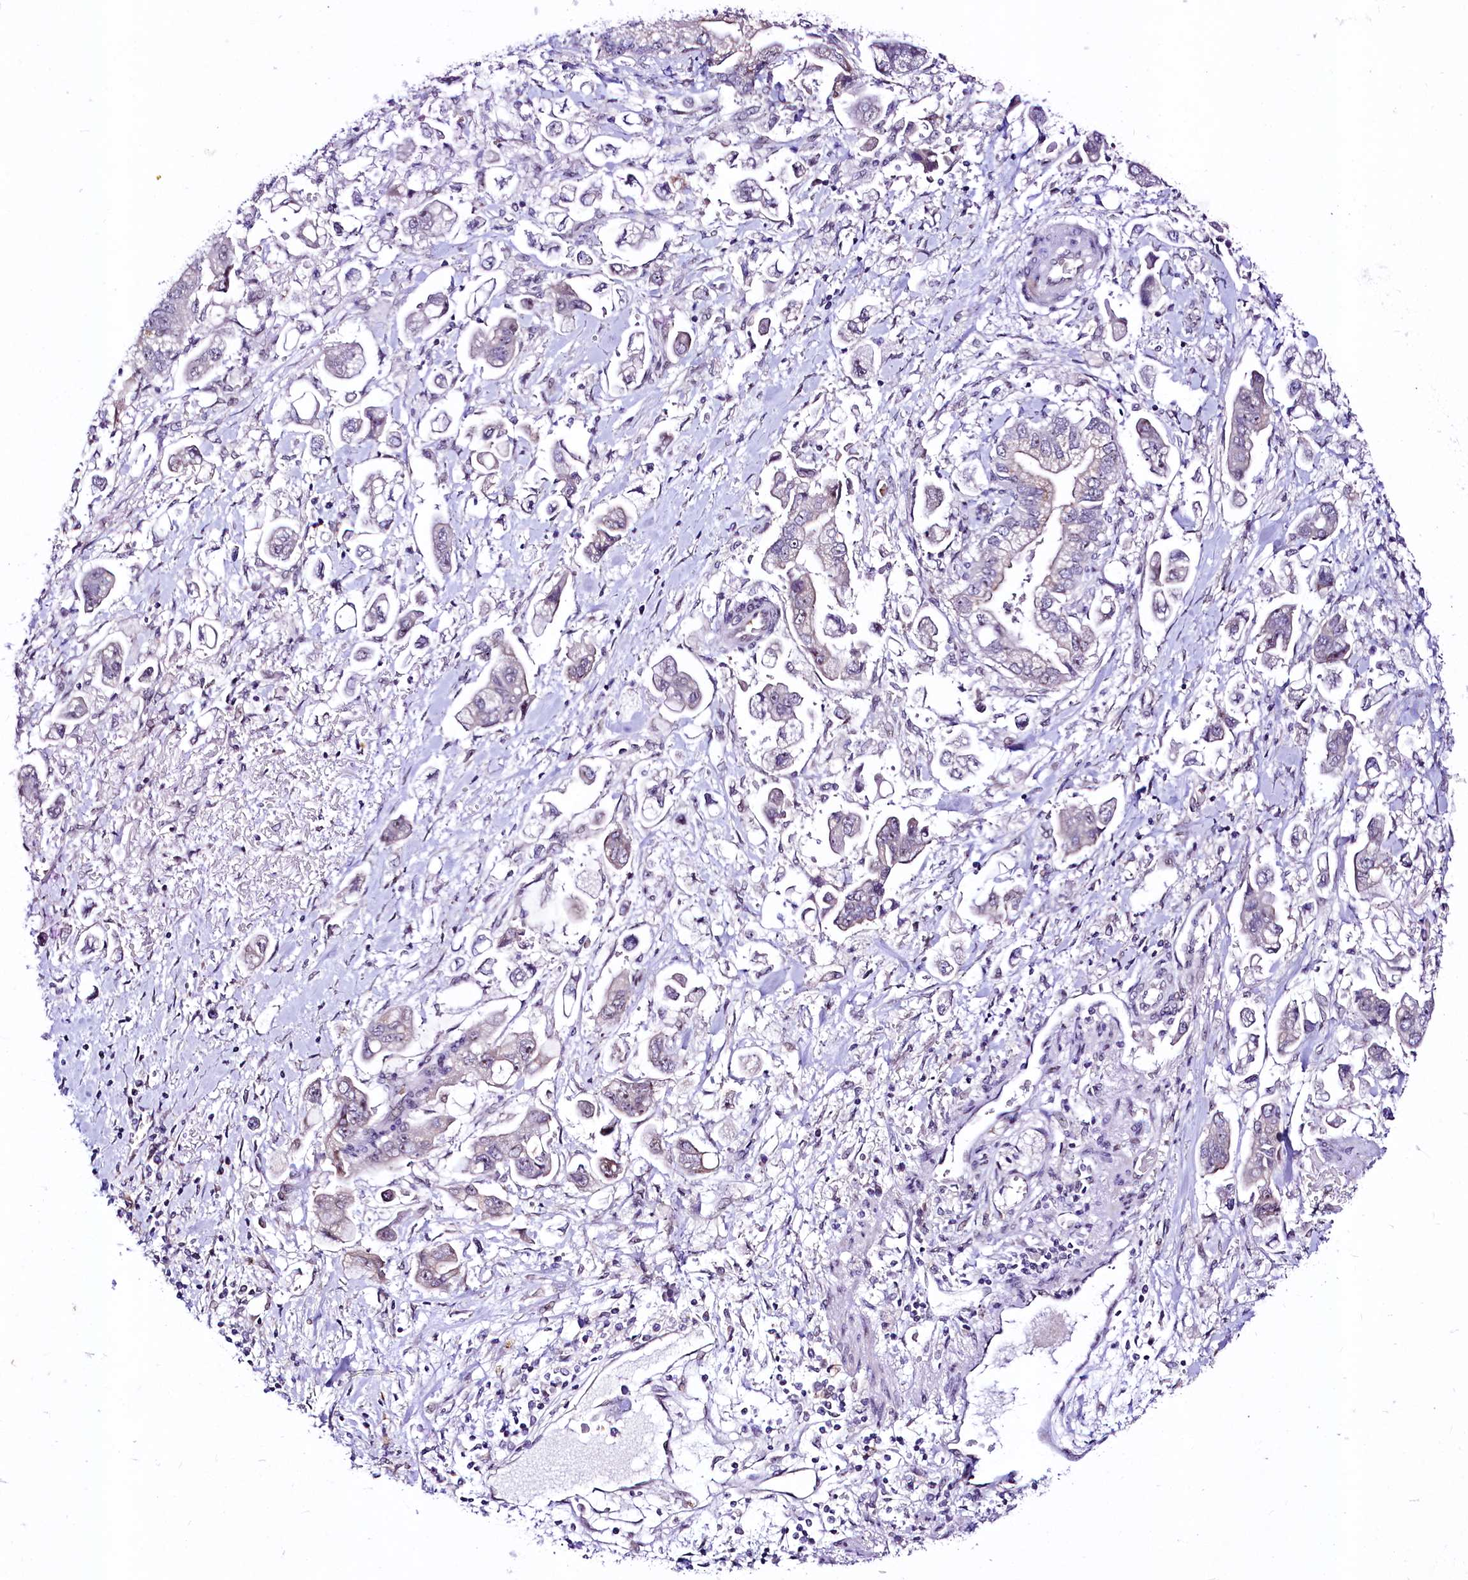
{"staining": {"intensity": "negative", "quantity": "none", "location": "none"}, "tissue": "stomach cancer", "cell_type": "Tumor cells", "image_type": "cancer", "snomed": [{"axis": "morphology", "description": "Adenocarcinoma, NOS"}, {"axis": "topography", "description": "Stomach"}], "caption": "This is an immunohistochemistry histopathology image of human stomach cancer (adenocarcinoma). There is no staining in tumor cells.", "gene": "LEUTX", "patient": {"sex": "male", "age": 62}}